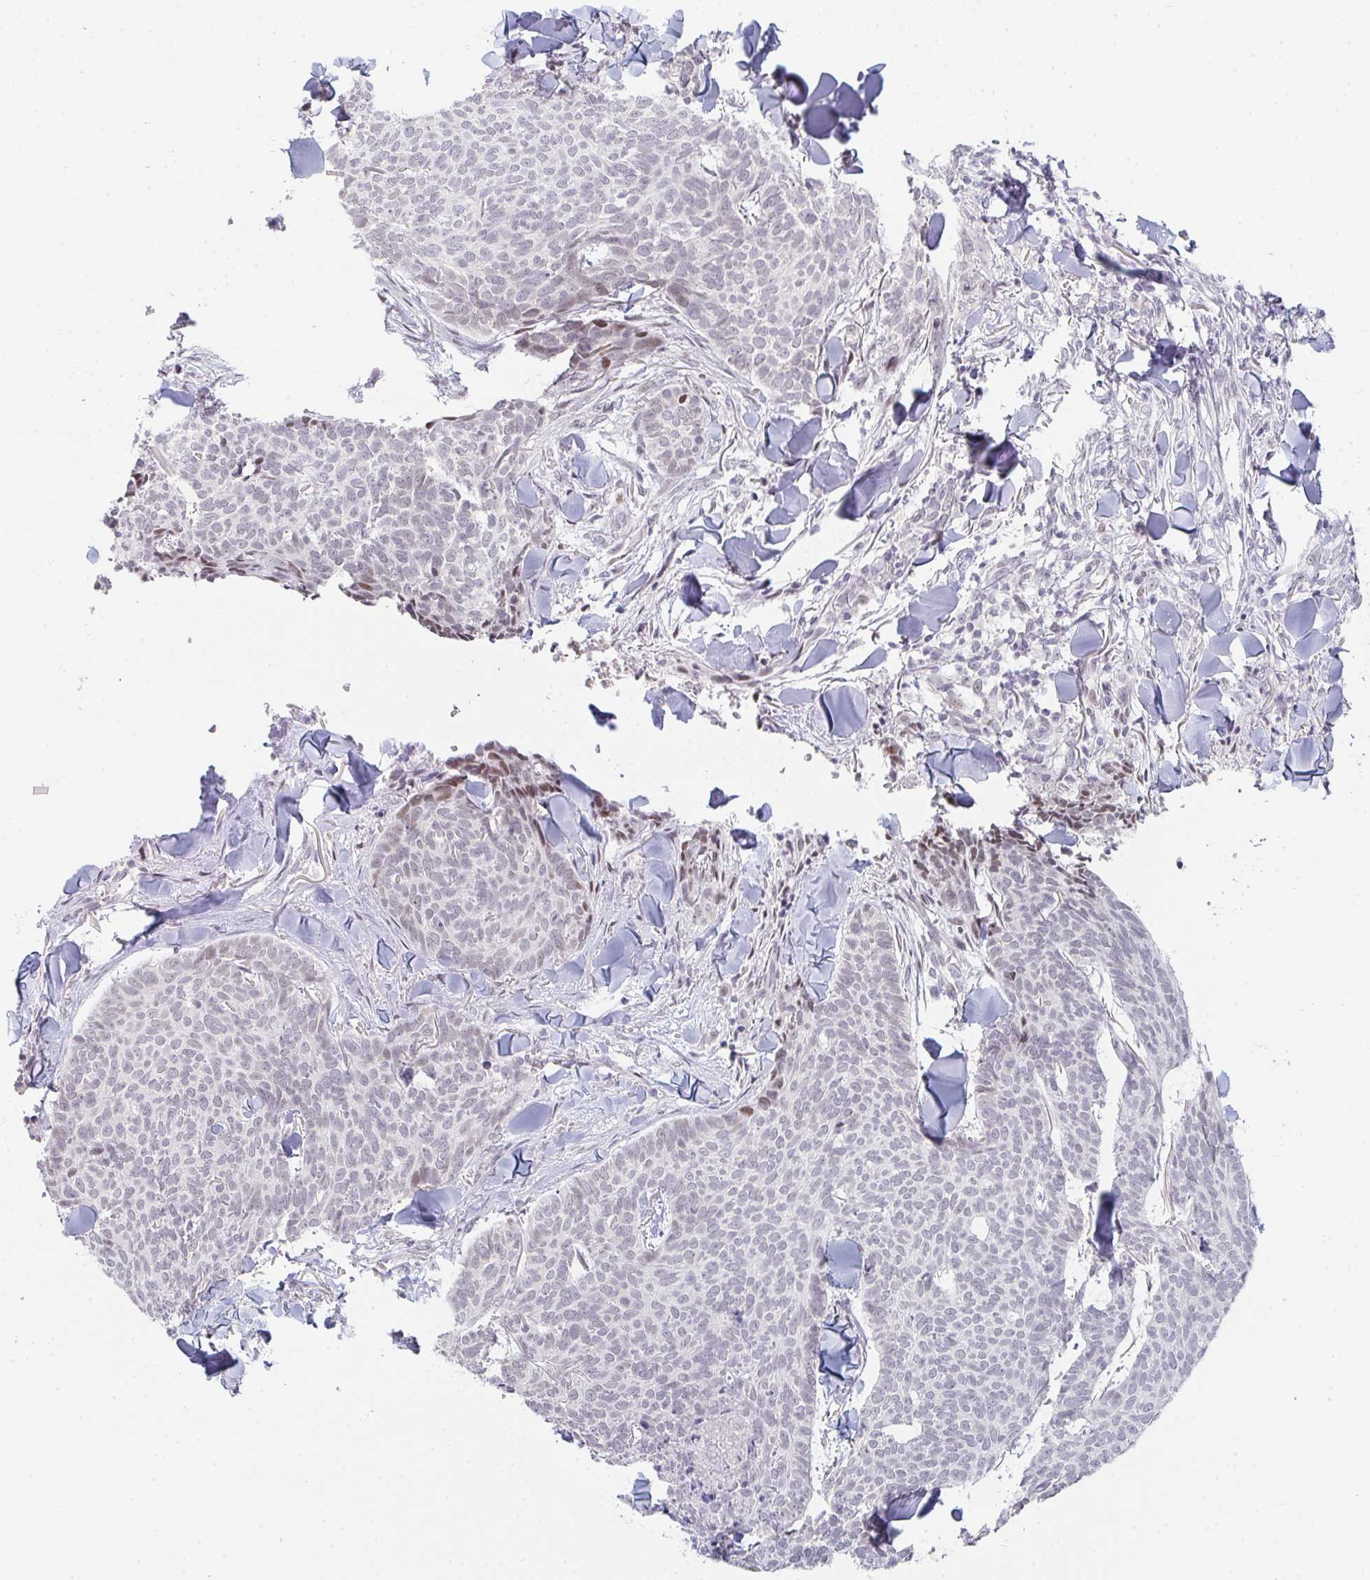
{"staining": {"intensity": "moderate", "quantity": "<25%", "location": "nuclear"}, "tissue": "skin cancer", "cell_type": "Tumor cells", "image_type": "cancer", "snomed": [{"axis": "morphology", "description": "Normal tissue, NOS"}, {"axis": "morphology", "description": "Basal cell carcinoma"}, {"axis": "topography", "description": "Skin"}], "caption": "High-magnification brightfield microscopy of skin basal cell carcinoma stained with DAB (brown) and counterstained with hematoxylin (blue). tumor cells exhibit moderate nuclear staining is identified in about<25% of cells. (IHC, brightfield microscopy, high magnification).", "gene": "LIN54", "patient": {"sex": "male", "age": 50}}